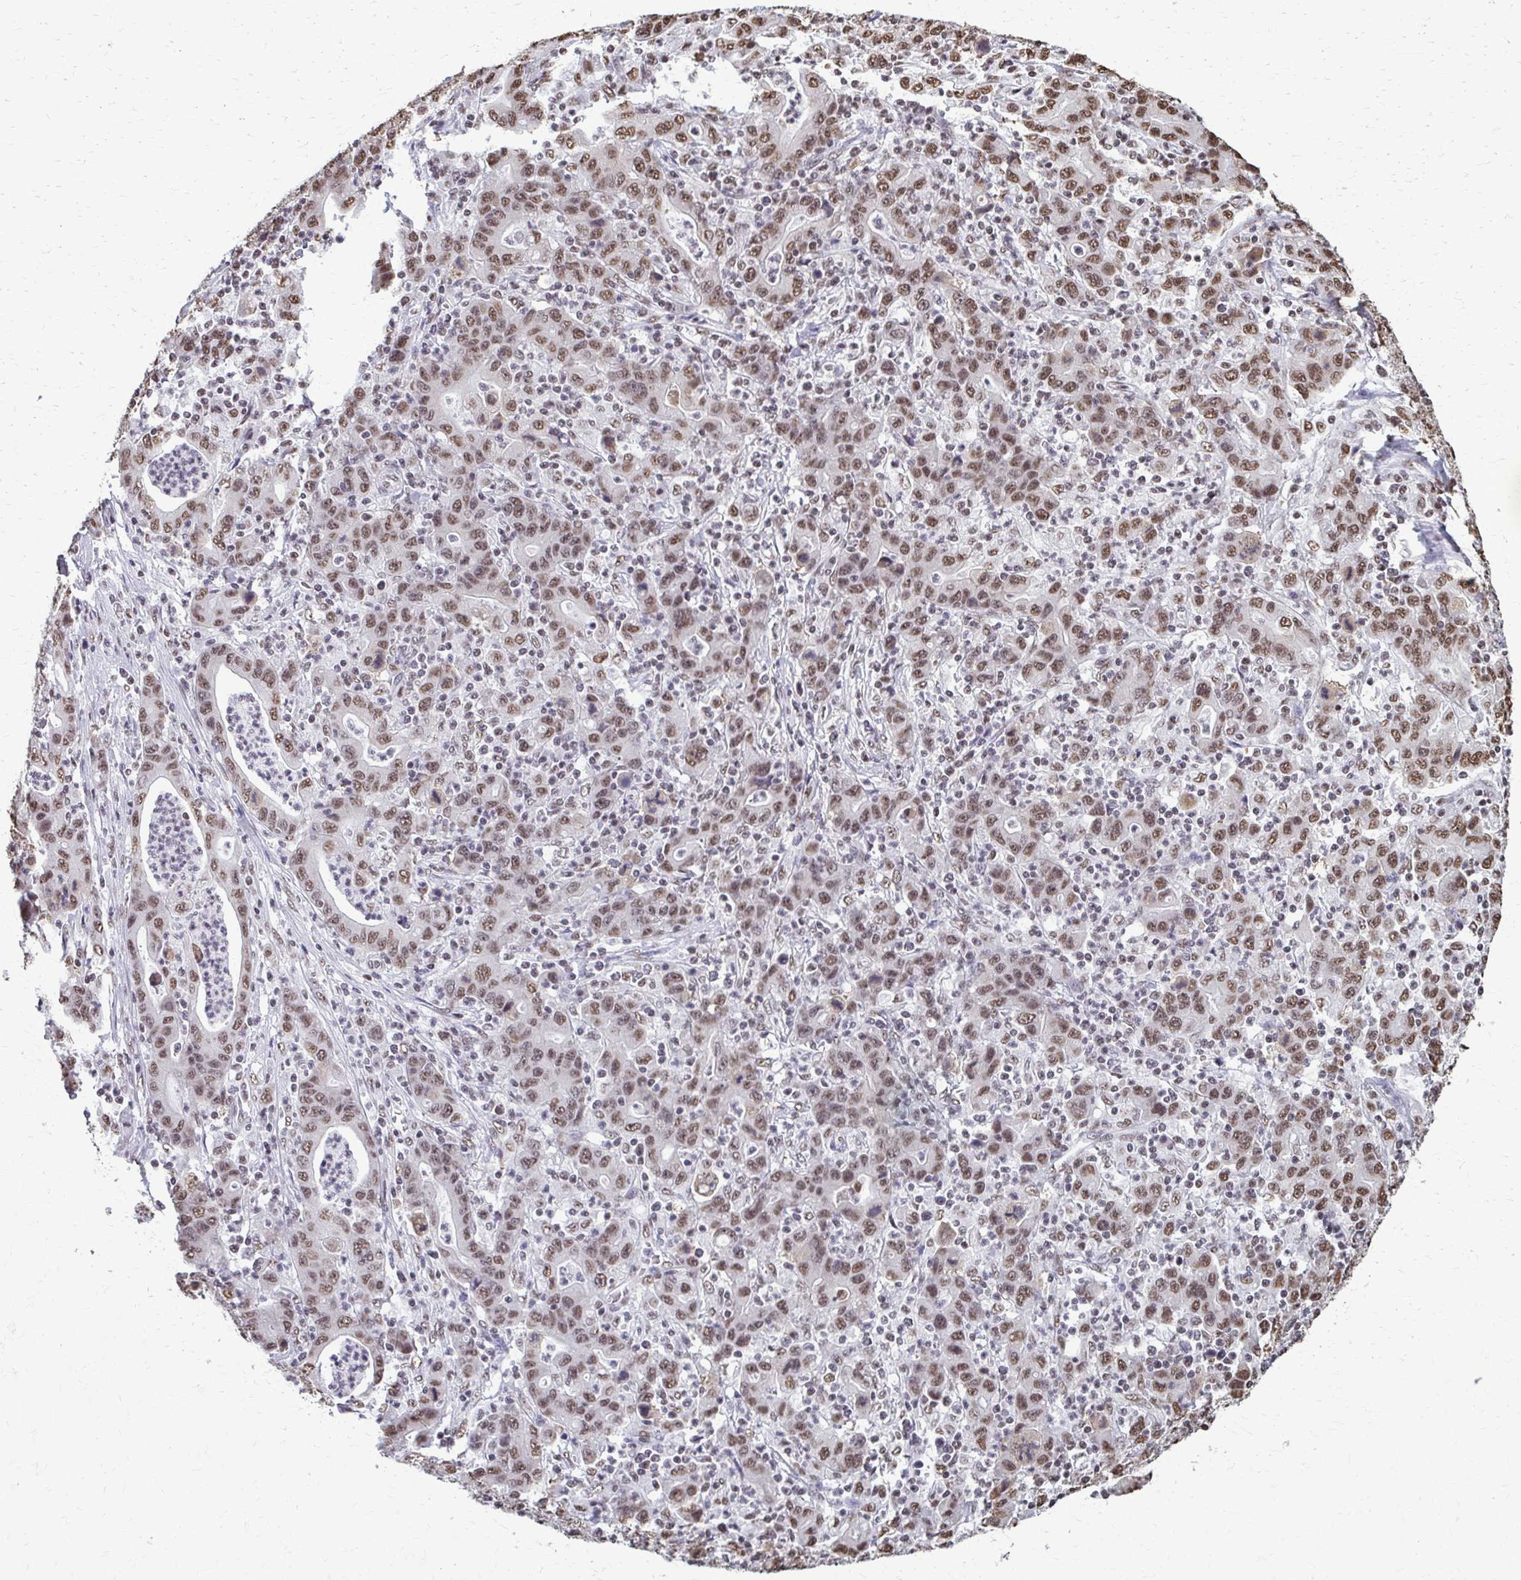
{"staining": {"intensity": "moderate", "quantity": ">75%", "location": "nuclear"}, "tissue": "stomach cancer", "cell_type": "Tumor cells", "image_type": "cancer", "snomed": [{"axis": "morphology", "description": "Adenocarcinoma, NOS"}, {"axis": "topography", "description": "Stomach, upper"}], "caption": "A high-resolution image shows immunohistochemistry staining of stomach cancer, which shows moderate nuclear staining in approximately >75% of tumor cells. The staining was performed using DAB to visualize the protein expression in brown, while the nuclei were stained in blue with hematoxylin (Magnification: 20x).", "gene": "SNRPA", "patient": {"sex": "male", "age": 69}}